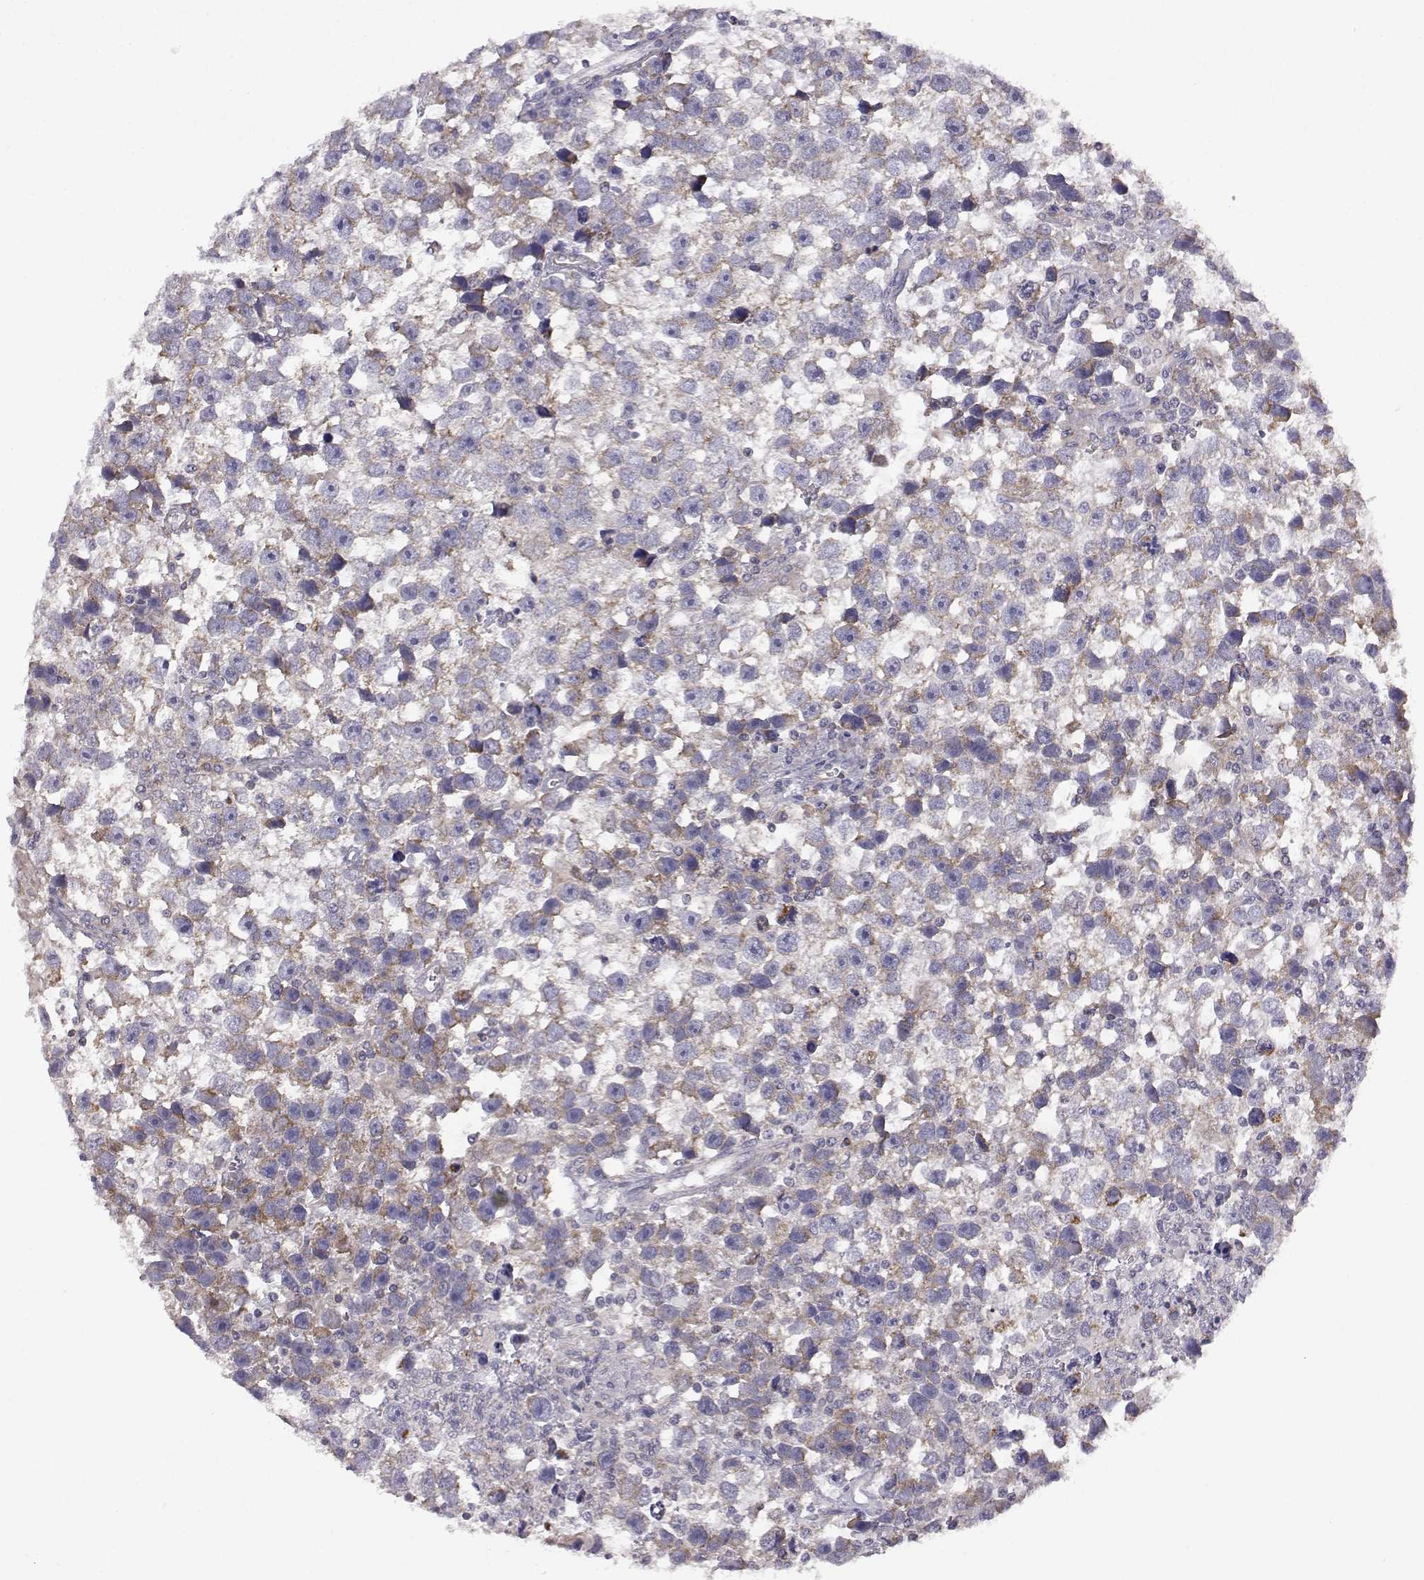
{"staining": {"intensity": "weak", "quantity": "<25%", "location": "cytoplasmic/membranous"}, "tissue": "testis cancer", "cell_type": "Tumor cells", "image_type": "cancer", "snomed": [{"axis": "morphology", "description": "Seminoma, NOS"}, {"axis": "topography", "description": "Testis"}], "caption": "Testis cancer stained for a protein using immunohistochemistry (IHC) displays no expression tumor cells.", "gene": "DDC", "patient": {"sex": "male", "age": 43}}